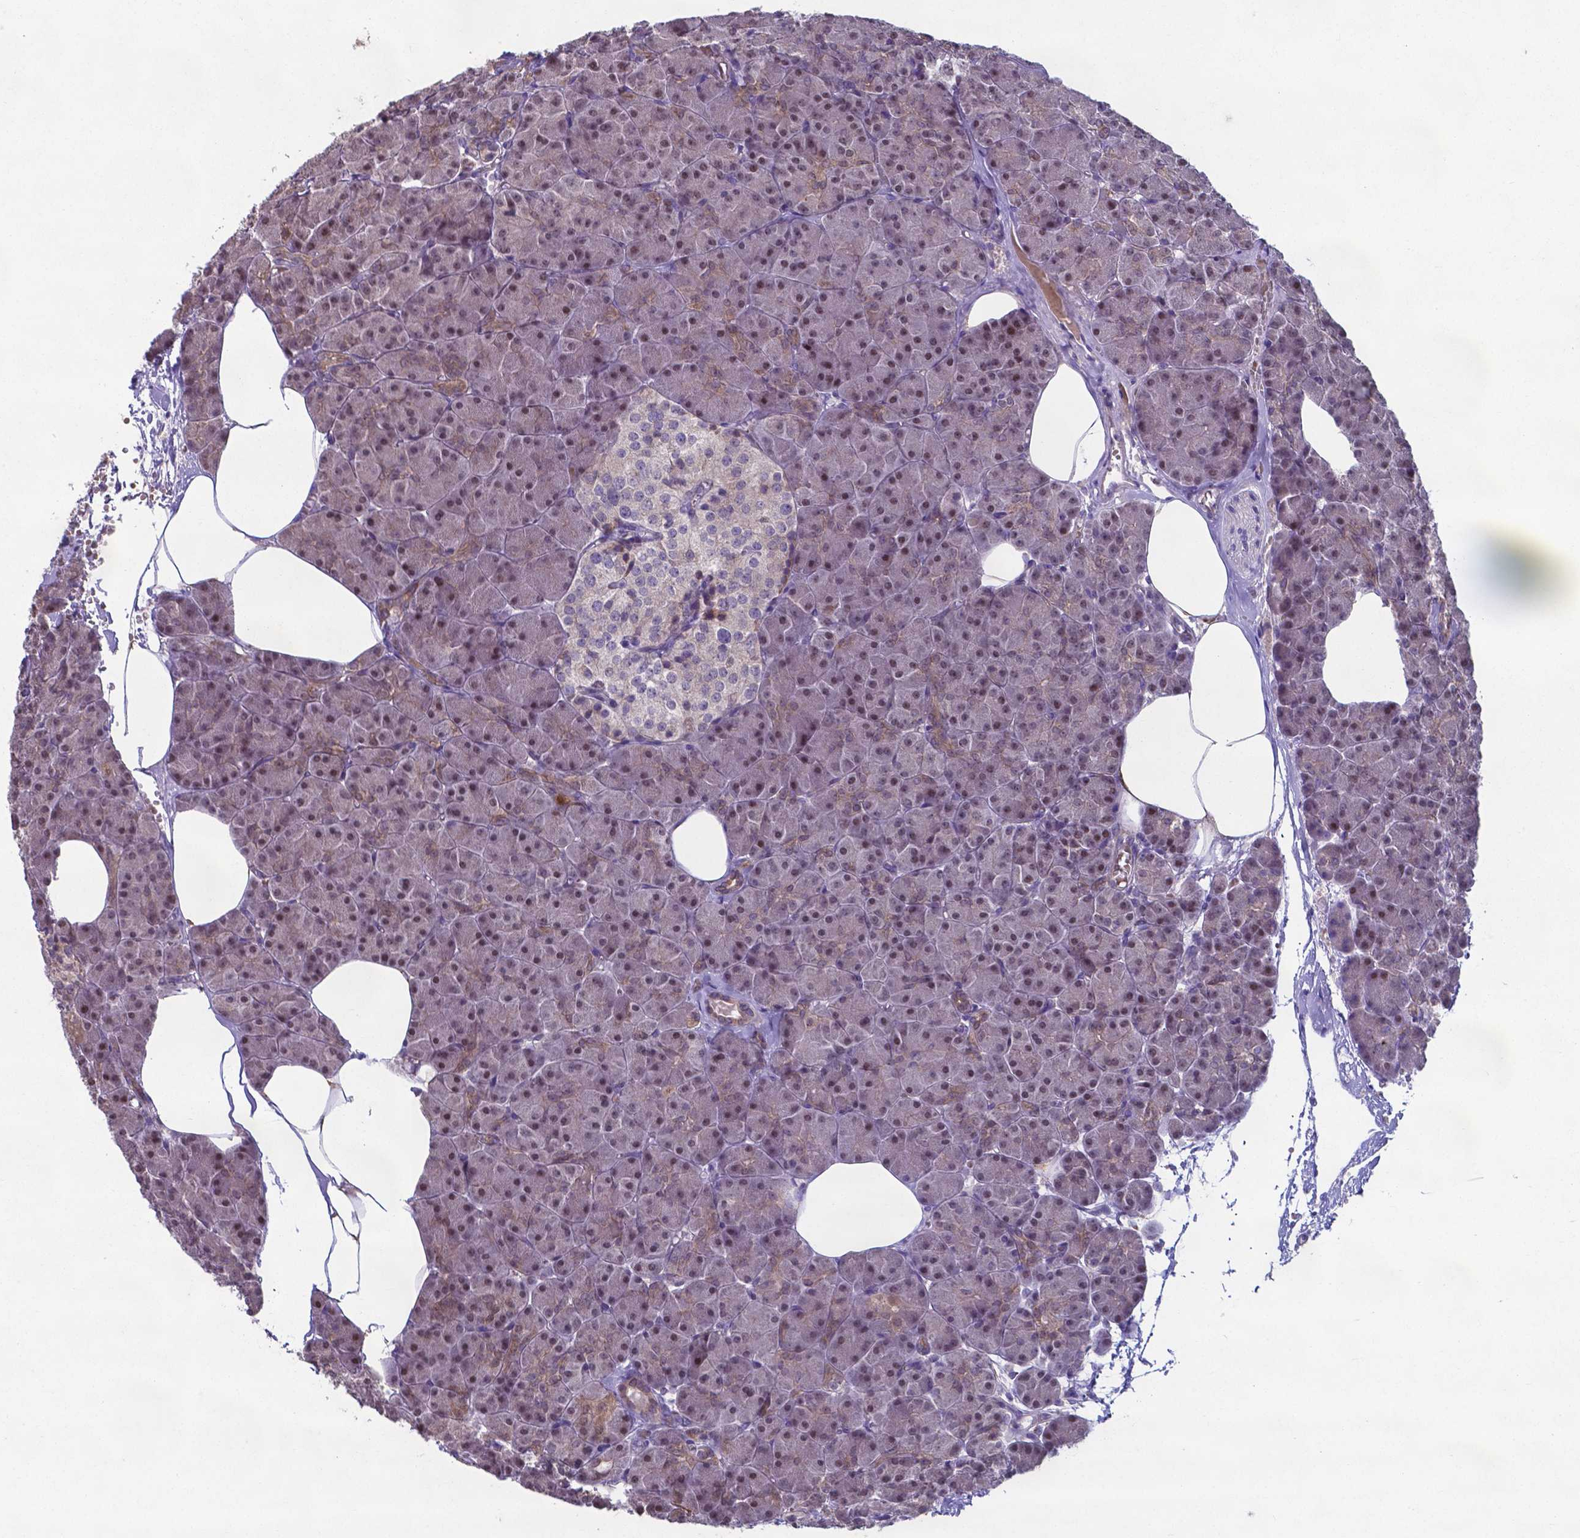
{"staining": {"intensity": "negative", "quantity": "none", "location": "none"}, "tissue": "pancreas", "cell_type": "Exocrine glandular cells", "image_type": "normal", "snomed": [{"axis": "morphology", "description": "Normal tissue, NOS"}, {"axis": "topography", "description": "Pancreas"}], "caption": "Immunohistochemical staining of unremarkable human pancreas exhibits no significant staining in exocrine glandular cells.", "gene": "TYRO3", "patient": {"sex": "female", "age": 45}}